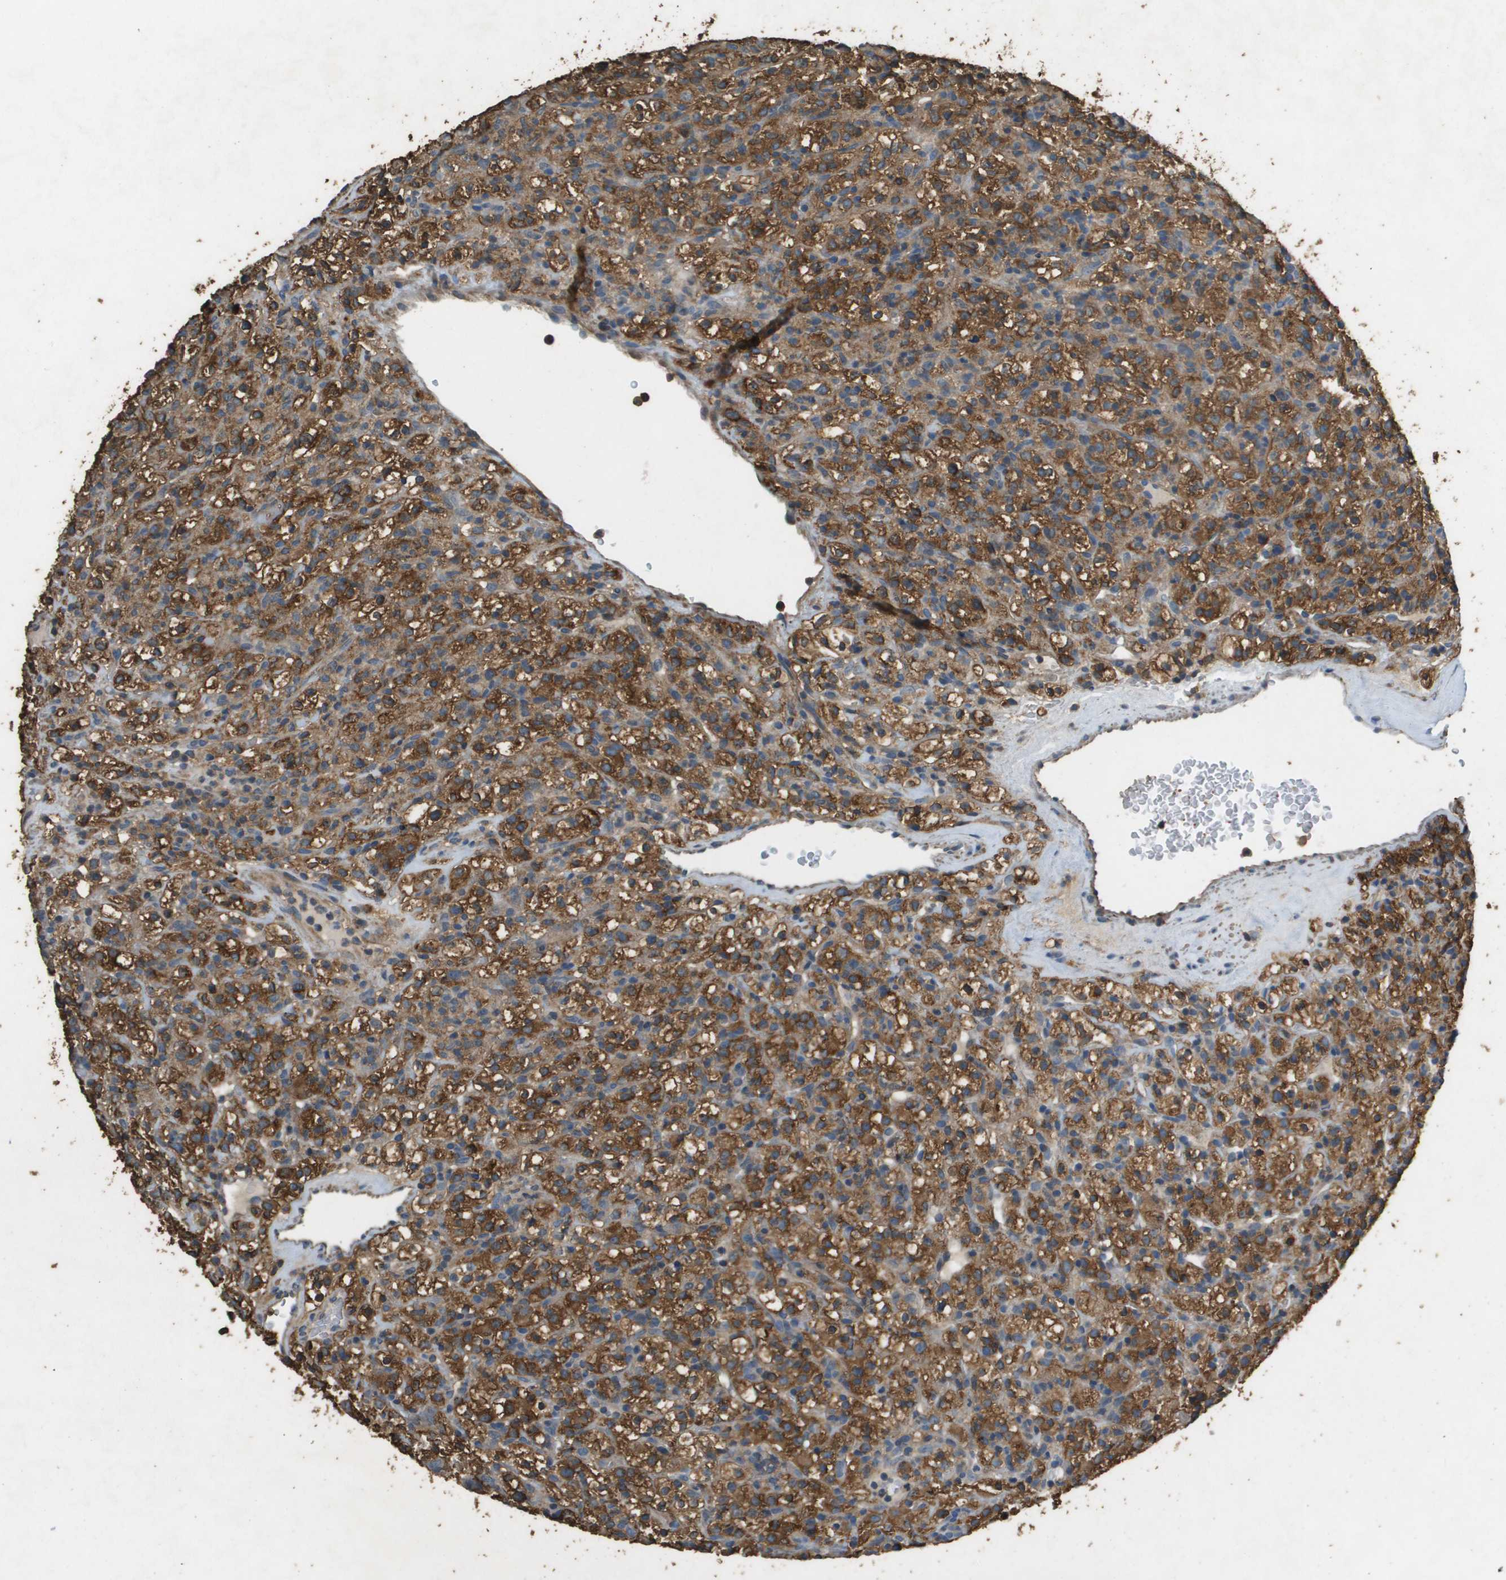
{"staining": {"intensity": "moderate", "quantity": ">75%", "location": "cytoplasmic/membranous"}, "tissue": "renal cancer", "cell_type": "Tumor cells", "image_type": "cancer", "snomed": [{"axis": "morphology", "description": "Normal tissue, NOS"}, {"axis": "morphology", "description": "Adenocarcinoma, NOS"}, {"axis": "topography", "description": "Kidney"}], "caption": "Immunohistochemistry (IHC) image of human renal cancer (adenocarcinoma) stained for a protein (brown), which shows medium levels of moderate cytoplasmic/membranous staining in about >75% of tumor cells.", "gene": "MS4A7", "patient": {"sex": "female", "age": 72}}